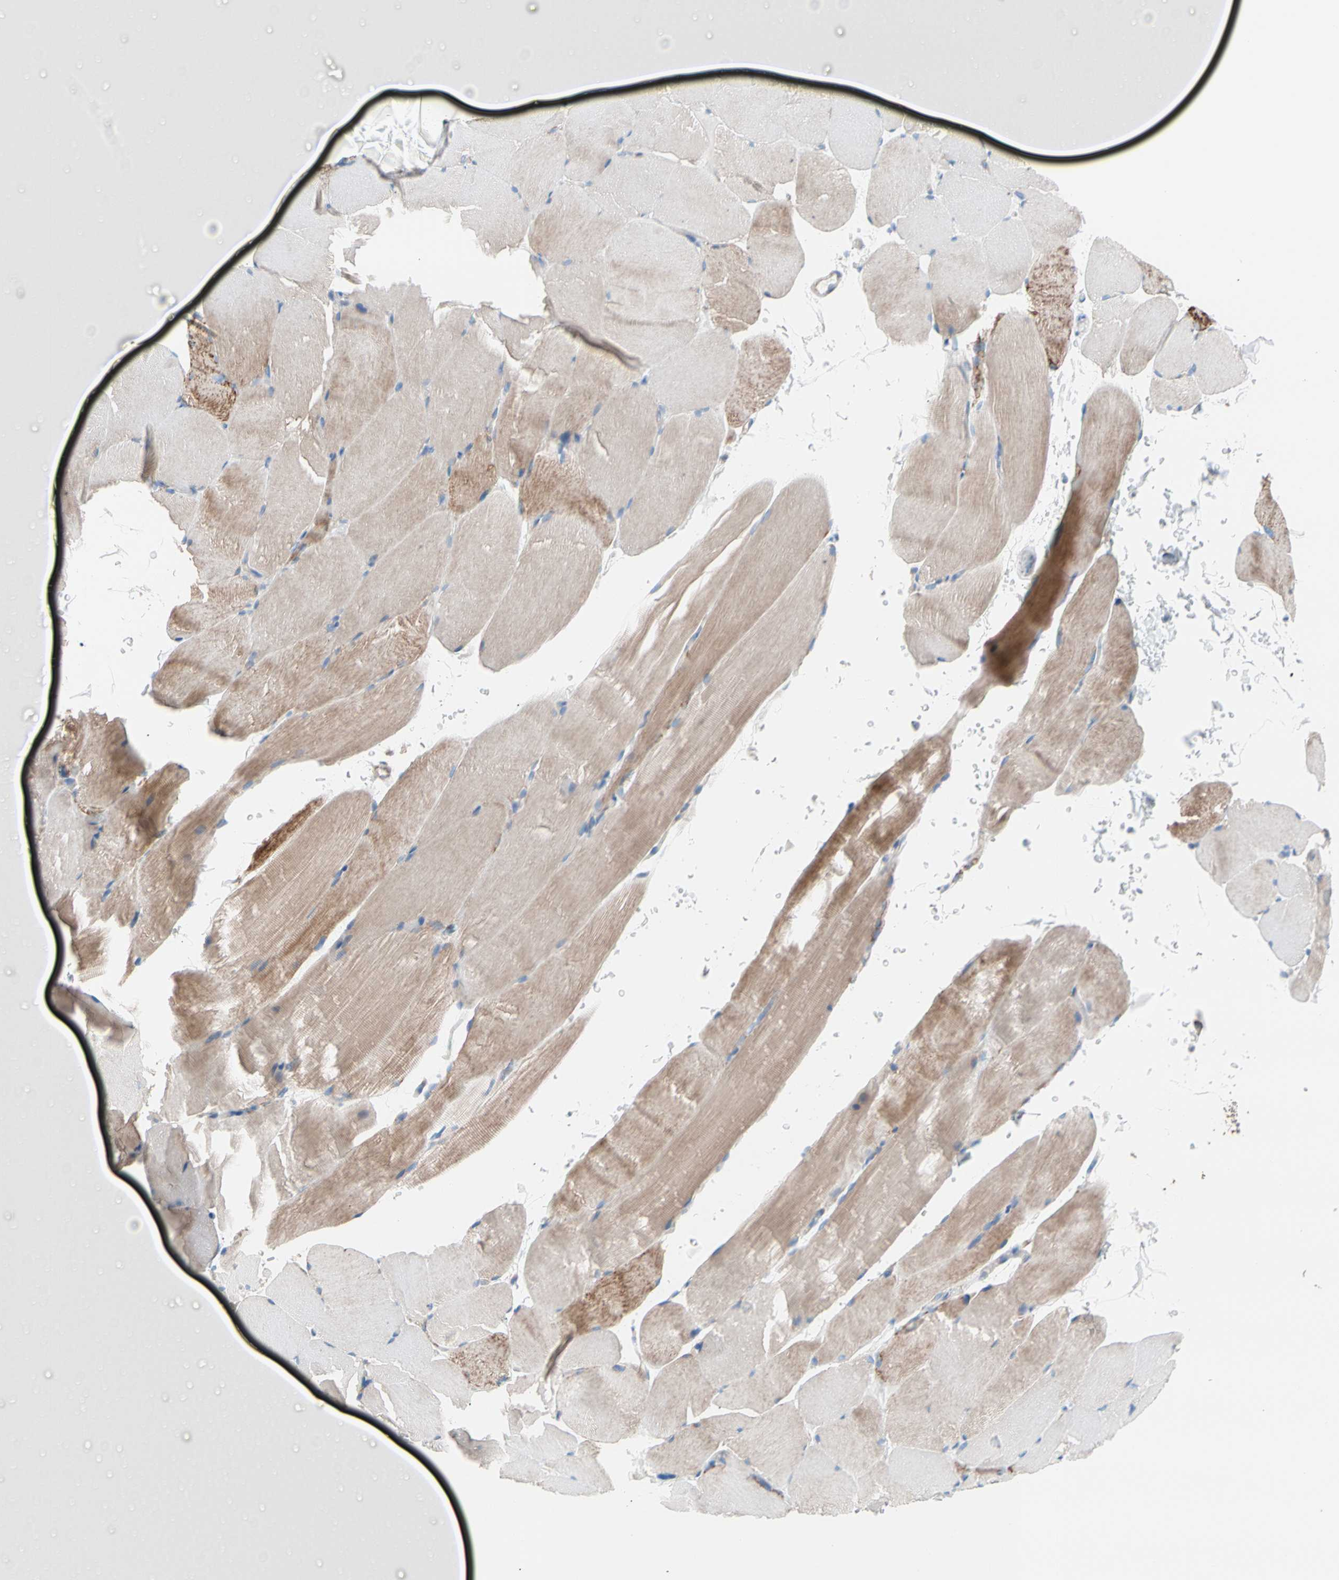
{"staining": {"intensity": "moderate", "quantity": "25%-75%", "location": "cytoplasmic/membranous"}, "tissue": "skeletal muscle", "cell_type": "Myocytes", "image_type": "normal", "snomed": [{"axis": "morphology", "description": "Normal tissue, NOS"}, {"axis": "topography", "description": "Skeletal muscle"}, {"axis": "topography", "description": "Parathyroid gland"}], "caption": "DAB immunohistochemical staining of benign human skeletal muscle displays moderate cytoplasmic/membranous protein expression in about 25%-75% of myocytes.", "gene": "HK1", "patient": {"sex": "female", "age": 37}}